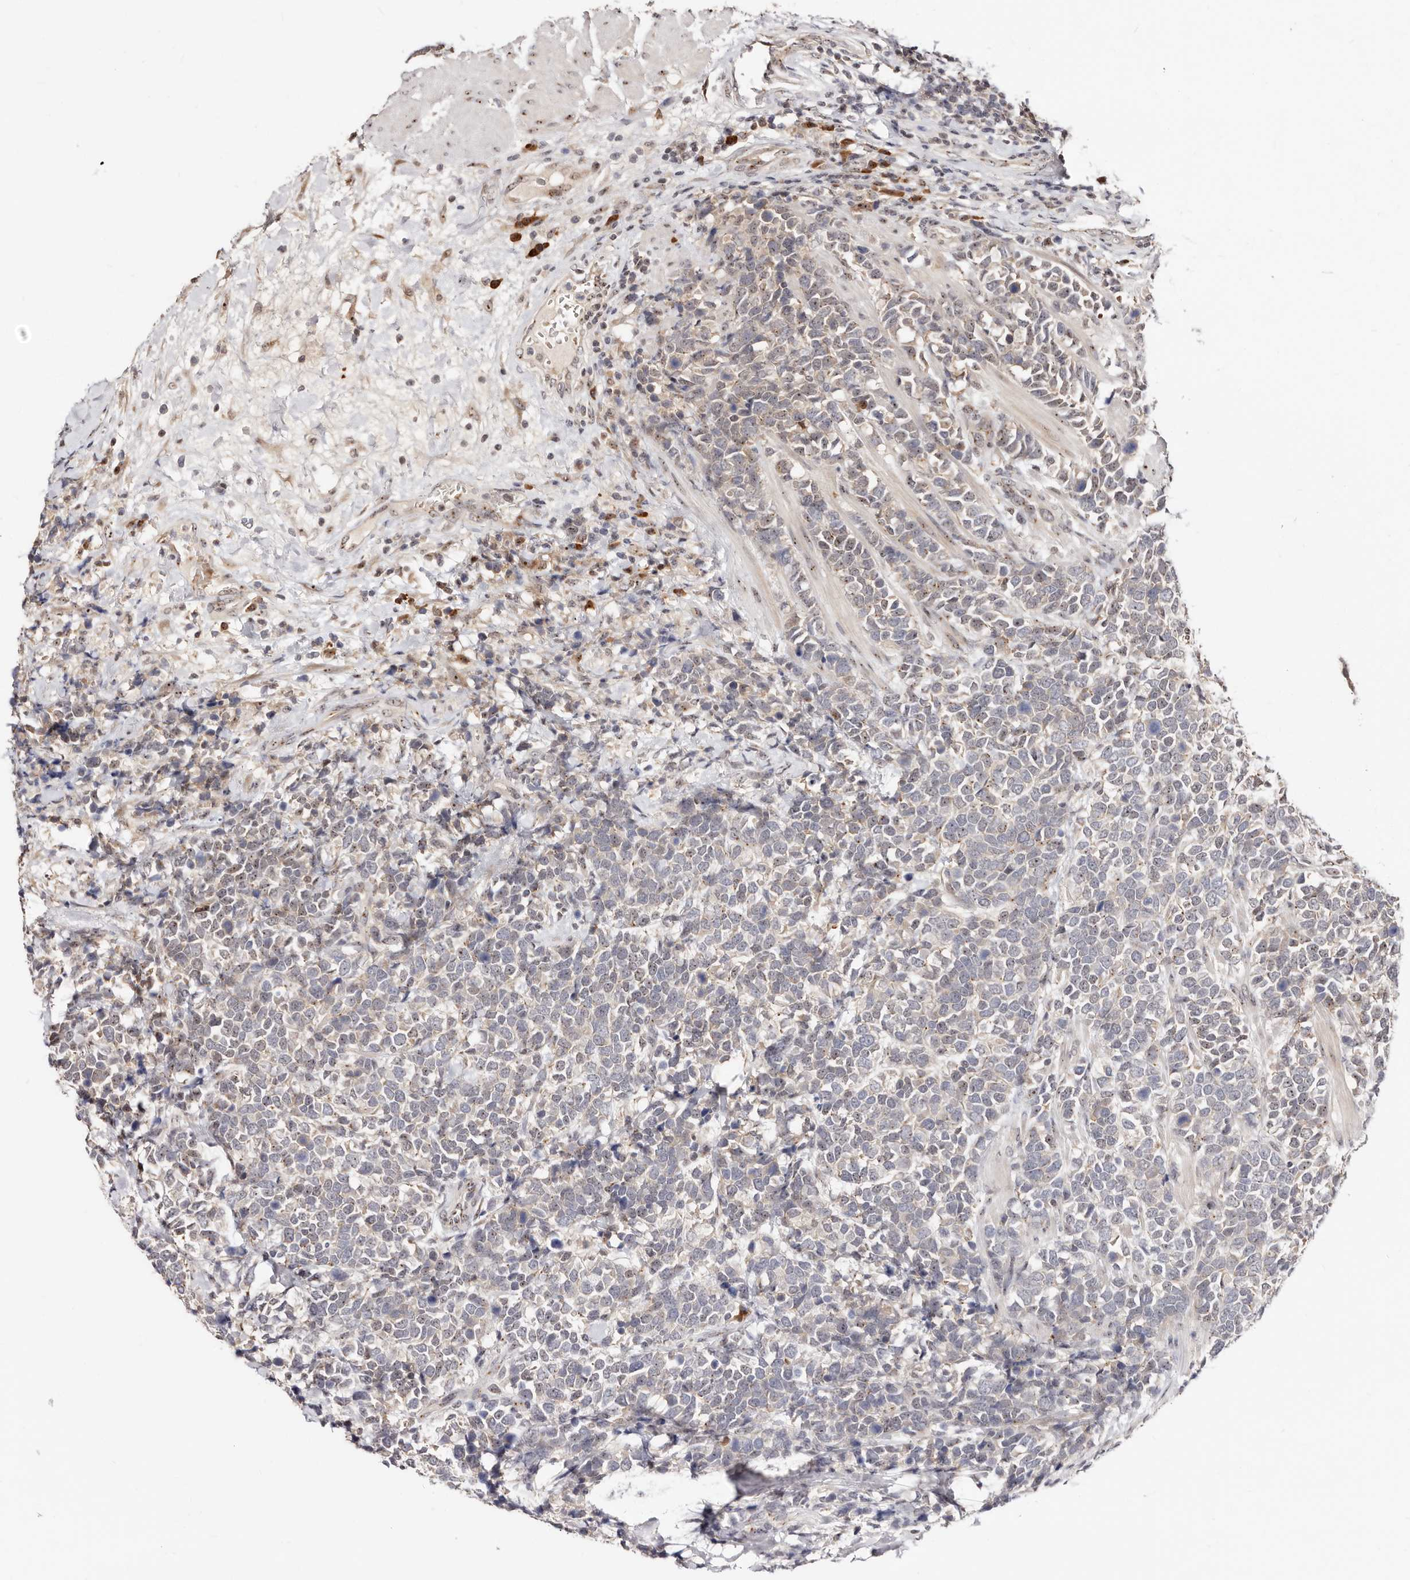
{"staining": {"intensity": "moderate", "quantity": "25%-75%", "location": "nuclear"}, "tissue": "urothelial cancer", "cell_type": "Tumor cells", "image_type": "cancer", "snomed": [{"axis": "morphology", "description": "Urothelial carcinoma, High grade"}, {"axis": "topography", "description": "Urinary bladder"}], "caption": "DAB immunohistochemical staining of urothelial carcinoma (high-grade) shows moderate nuclear protein positivity in about 25%-75% of tumor cells.", "gene": "APOL6", "patient": {"sex": "female", "age": 82}}